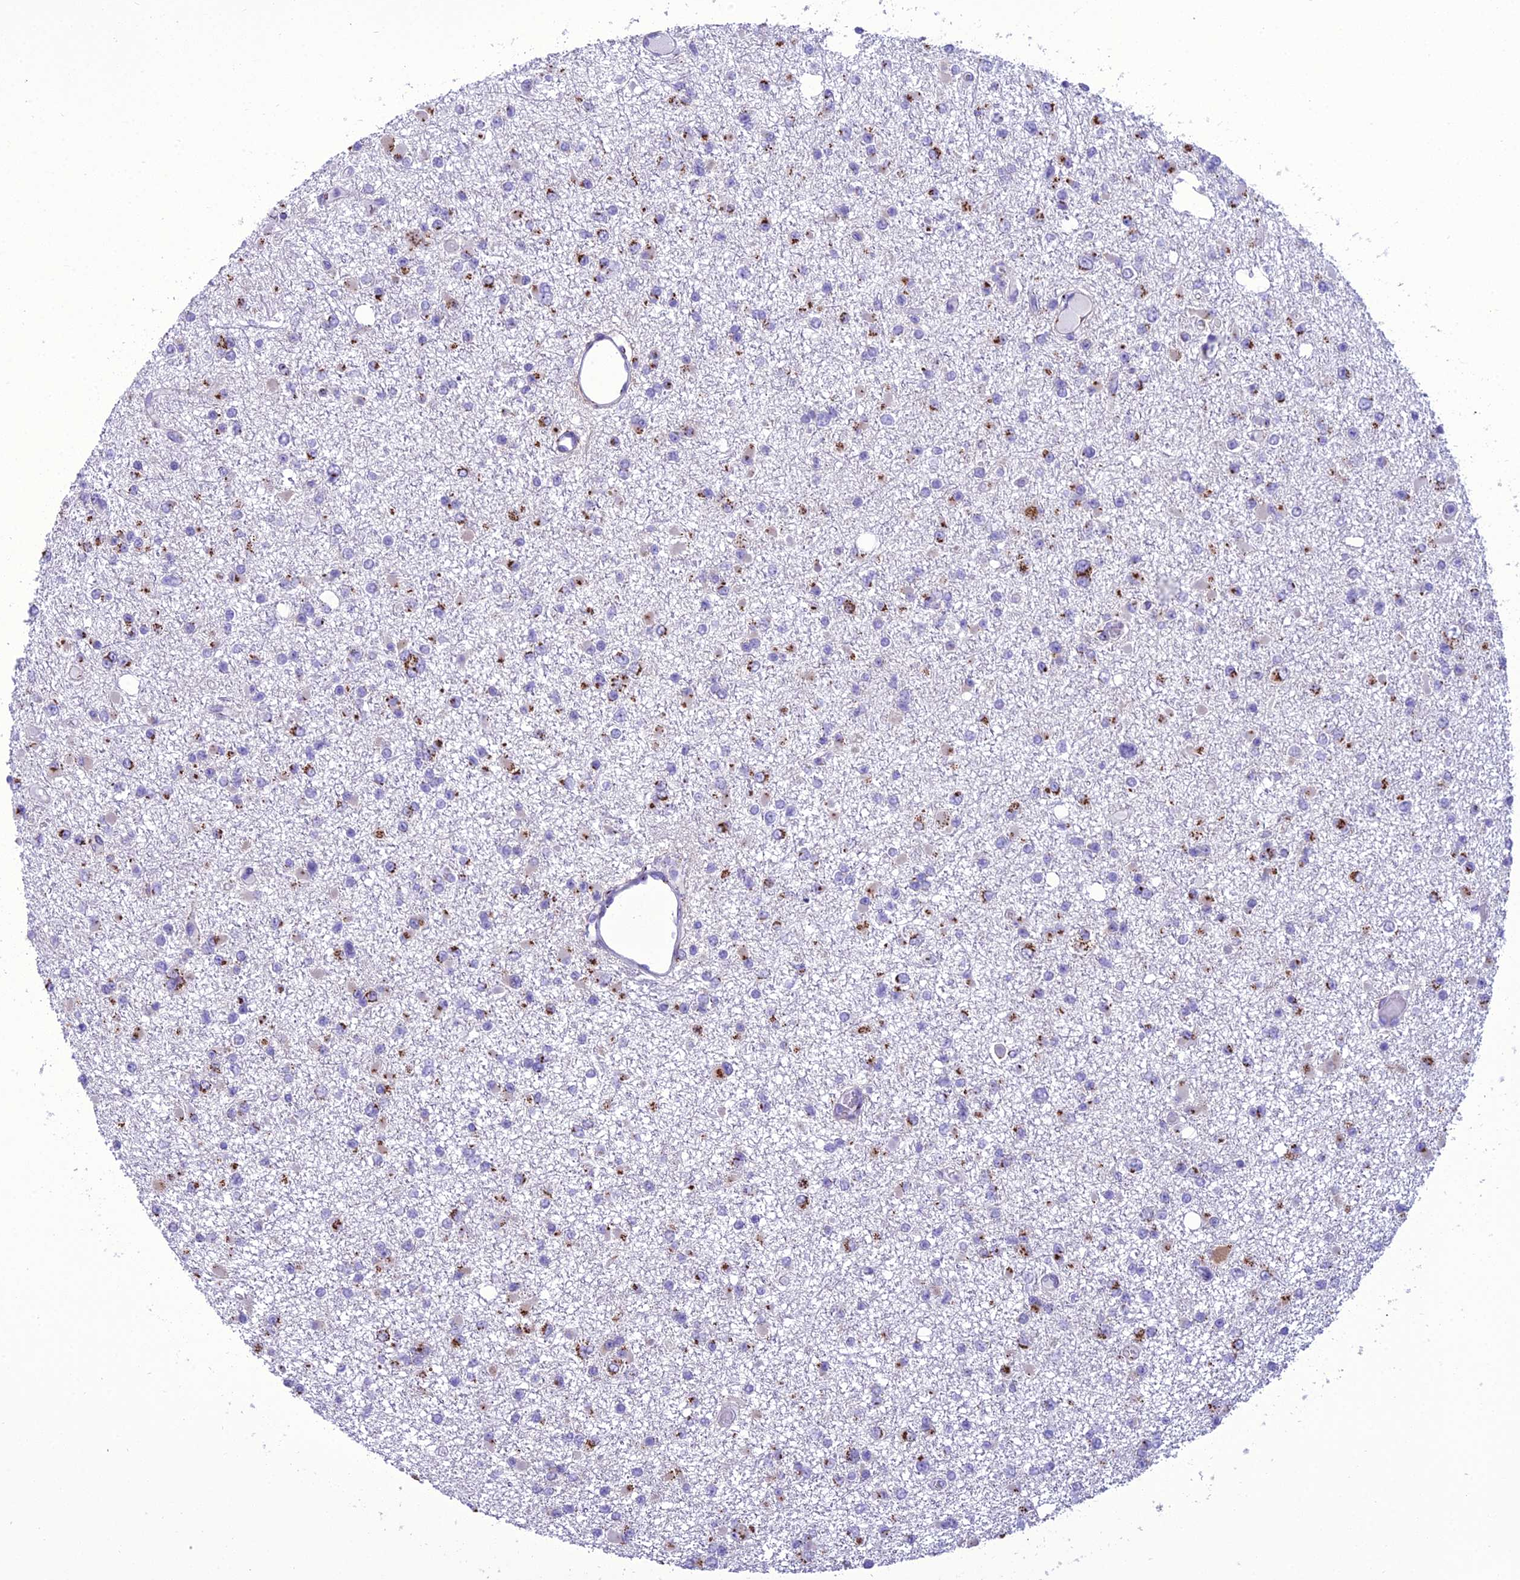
{"staining": {"intensity": "strong", "quantity": "25%-75%", "location": "cytoplasmic/membranous"}, "tissue": "glioma", "cell_type": "Tumor cells", "image_type": "cancer", "snomed": [{"axis": "morphology", "description": "Glioma, malignant, Low grade"}, {"axis": "topography", "description": "Brain"}], "caption": "Immunohistochemistry staining of glioma, which displays high levels of strong cytoplasmic/membranous staining in approximately 25%-75% of tumor cells indicating strong cytoplasmic/membranous protein staining. The staining was performed using DAB (3,3'-diaminobenzidine) (brown) for protein detection and nuclei were counterstained in hematoxylin (blue).", "gene": "GOLM2", "patient": {"sex": "female", "age": 22}}